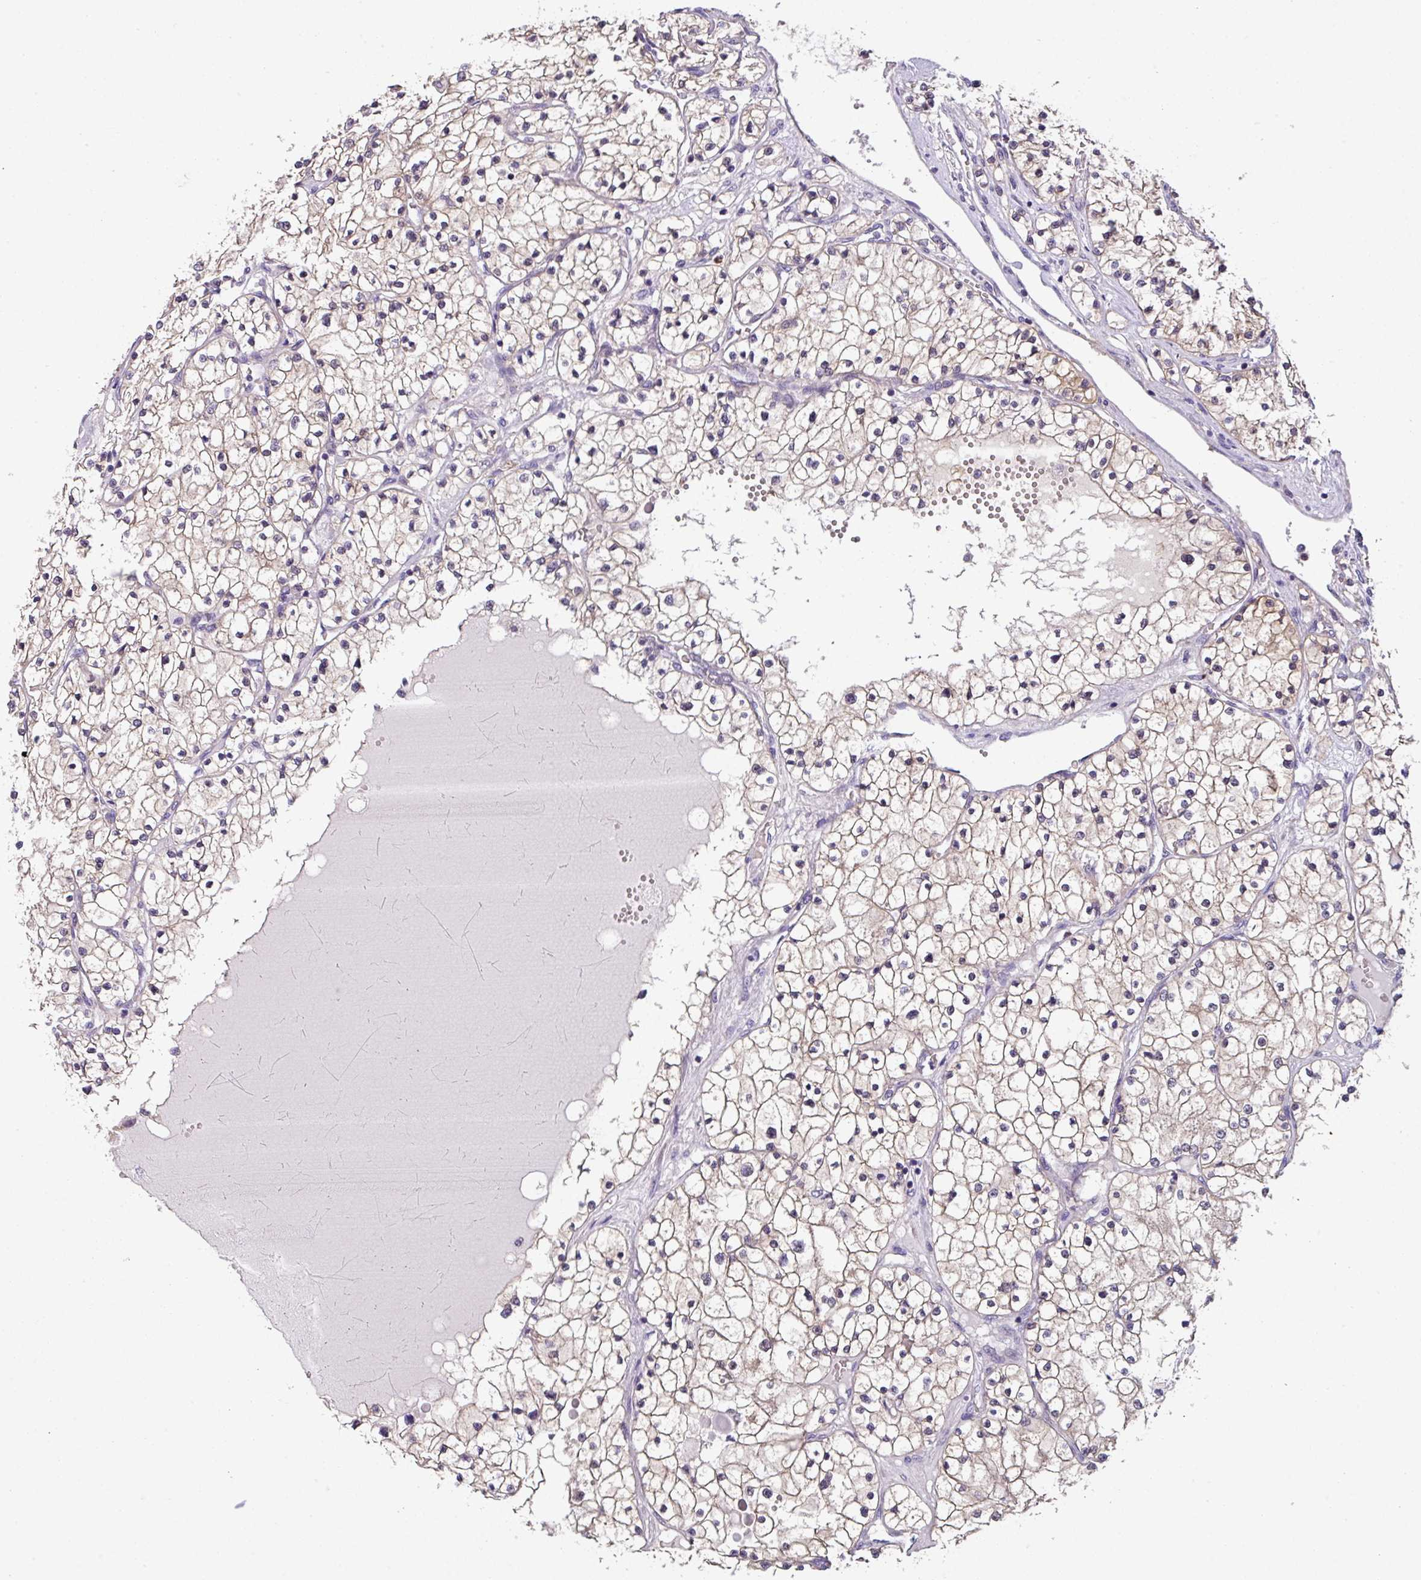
{"staining": {"intensity": "weak", "quantity": "<25%", "location": "cytoplasmic/membranous"}, "tissue": "renal cancer", "cell_type": "Tumor cells", "image_type": "cancer", "snomed": [{"axis": "morphology", "description": "Normal tissue, NOS"}, {"axis": "morphology", "description": "Adenocarcinoma, NOS"}, {"axis": "topography", "description": "Kidney"}], "caption": "This is a histopathology image of IHC staining of renal adenocarcinoma, which shows no positivity in tumor cells.", "gene": "ZFP3", "patient": {"sex": "male", "age": 68}}